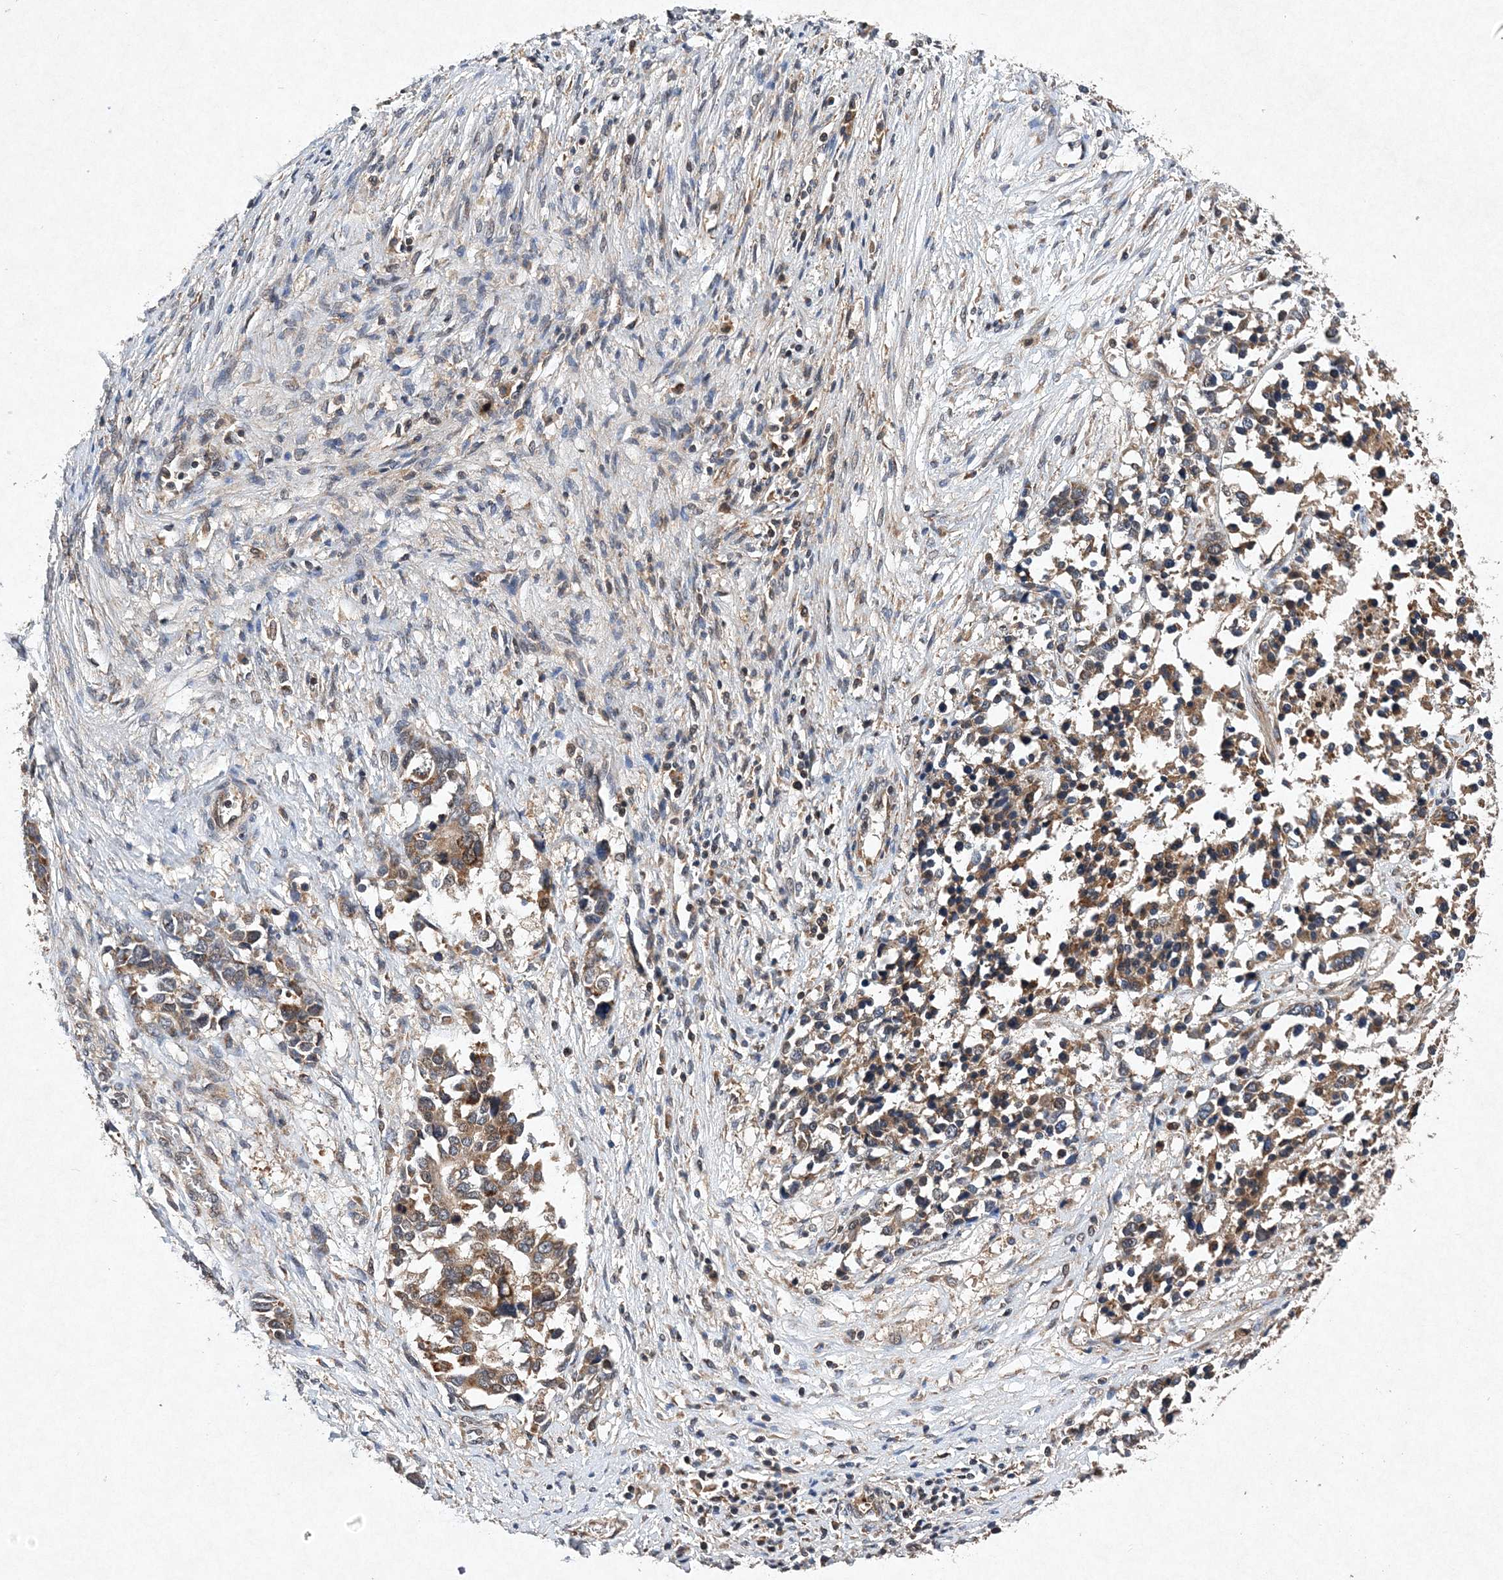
{"staining": {"intensity": "moderate", "quantity": "25%-75%", "location": "cytoplasmic/membranous"}, "tissue": "ovarian cancer", "cell_type": "Tumor cells", "image_type": "cancer", "snomed": [{"axis": "morphology", "description": "Cystadenocarcinoma, serous, NOS"}, {"axis": "topography", "description": "Ovary"}], "caption": "Immunohistochemical staining of serous cystadenocarcinoma (ovarian) shows moderate cytoplasmic/membranous protein expression in about 25%-75% of tumor cells. The staining was performed using DAB to visualize the protein expression in brown, while the nuclei were stained in blue with hematoxylin (Magnification: 20x).", "gene": "PROSER1", "patient": {"sex": "female", "age": 44}}